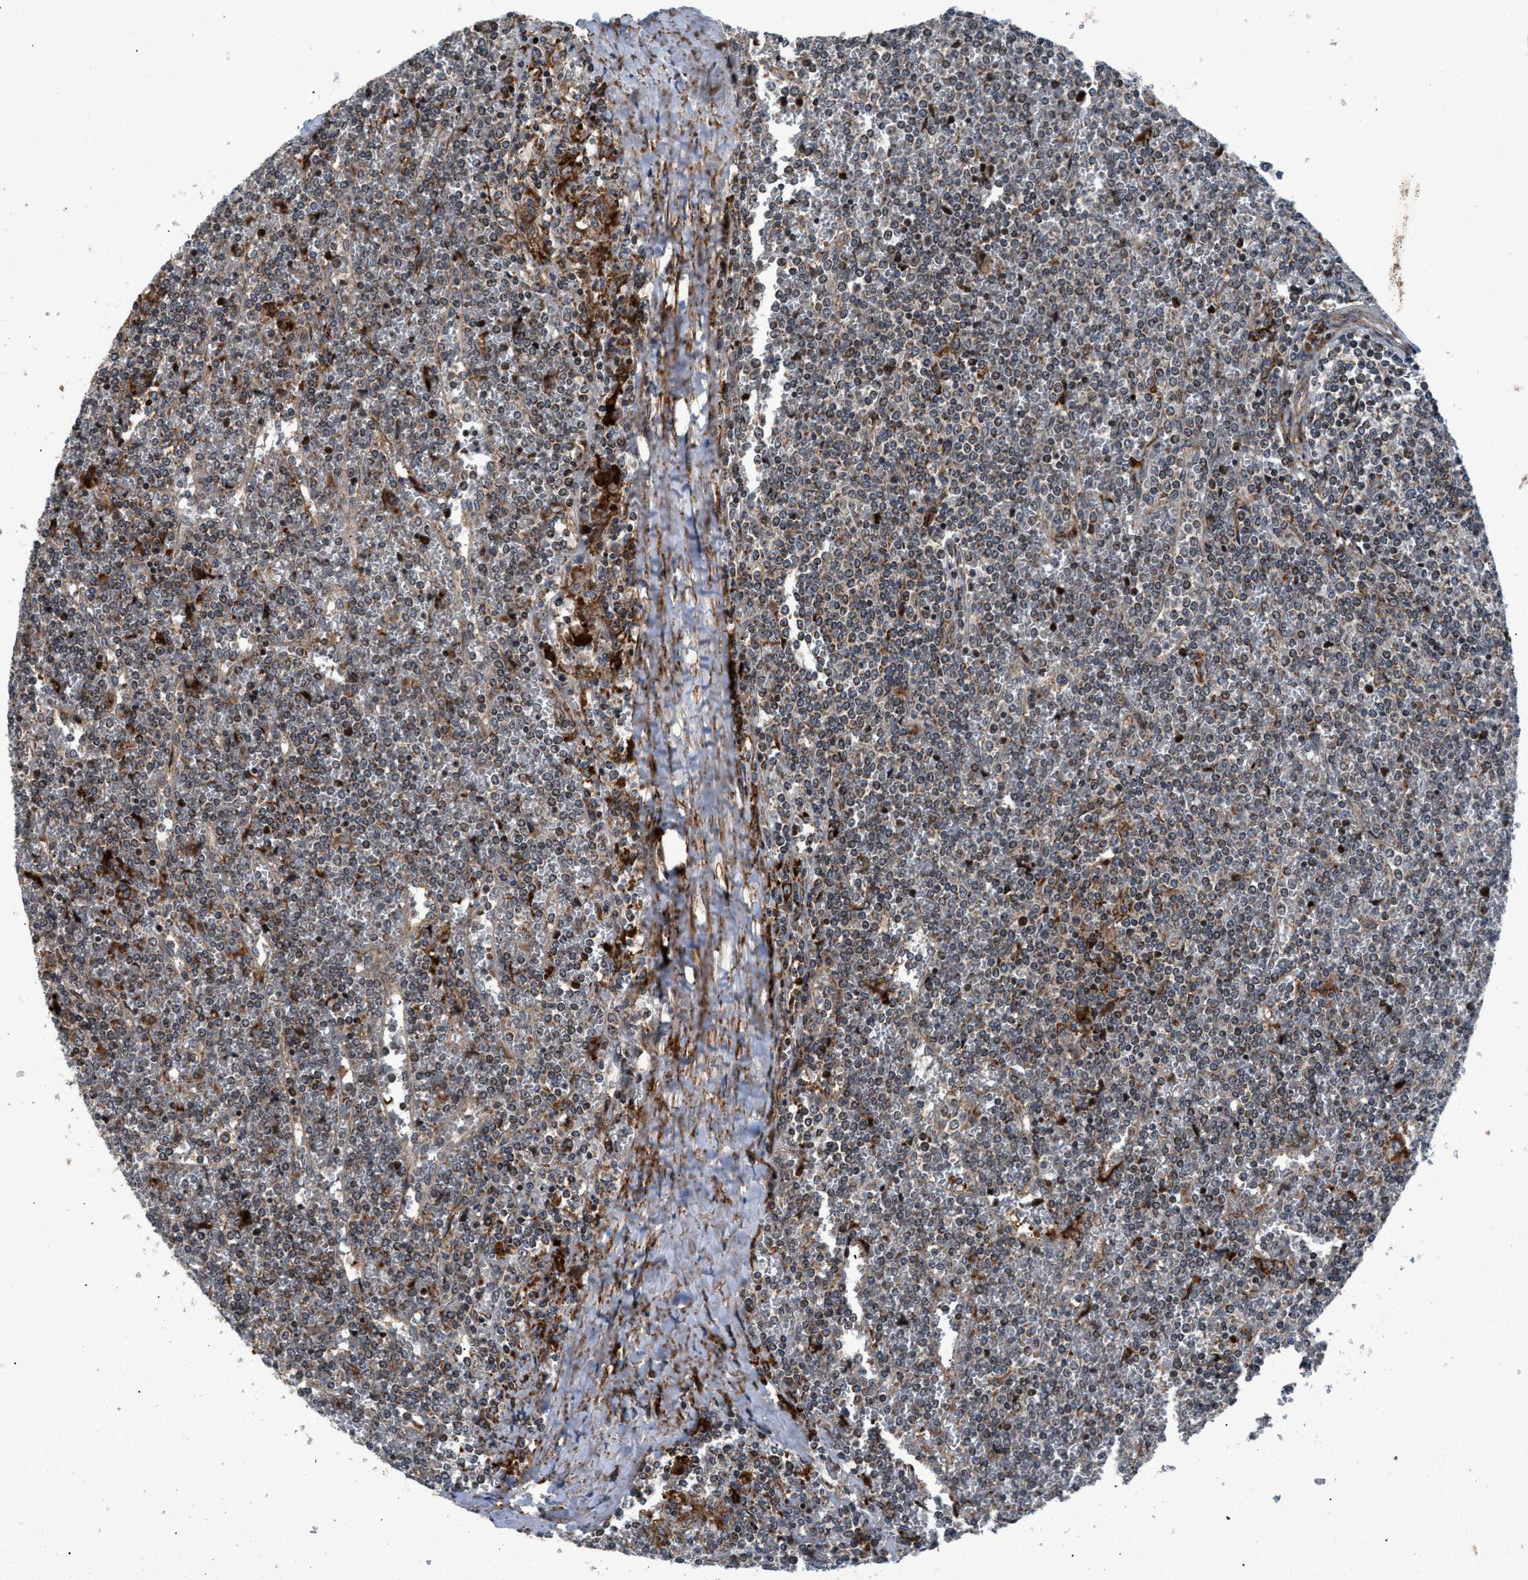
{"staining": {"intensity": "weak", "quantity": "<25%", "location": "cytoplasmic/membranous"}, "tissue": "lymphoma", "cell_type": "Tumor cells", "image_type": "cancer", "snomed": [{"axis": "morphology", "description": "Malignant lymphoma, non-Hodgkin's type, Low grade"}, {"axis": "topography", "description": "Spleen"}], "caption": "This histopathology image is of lymphoma stained with IHC to label a protein in brown with the nuclei are counter-stained blue. There is no positivity in tumor cells.", "gene": "AP3M2", "patient": {"sex": "female", "age": 19}}